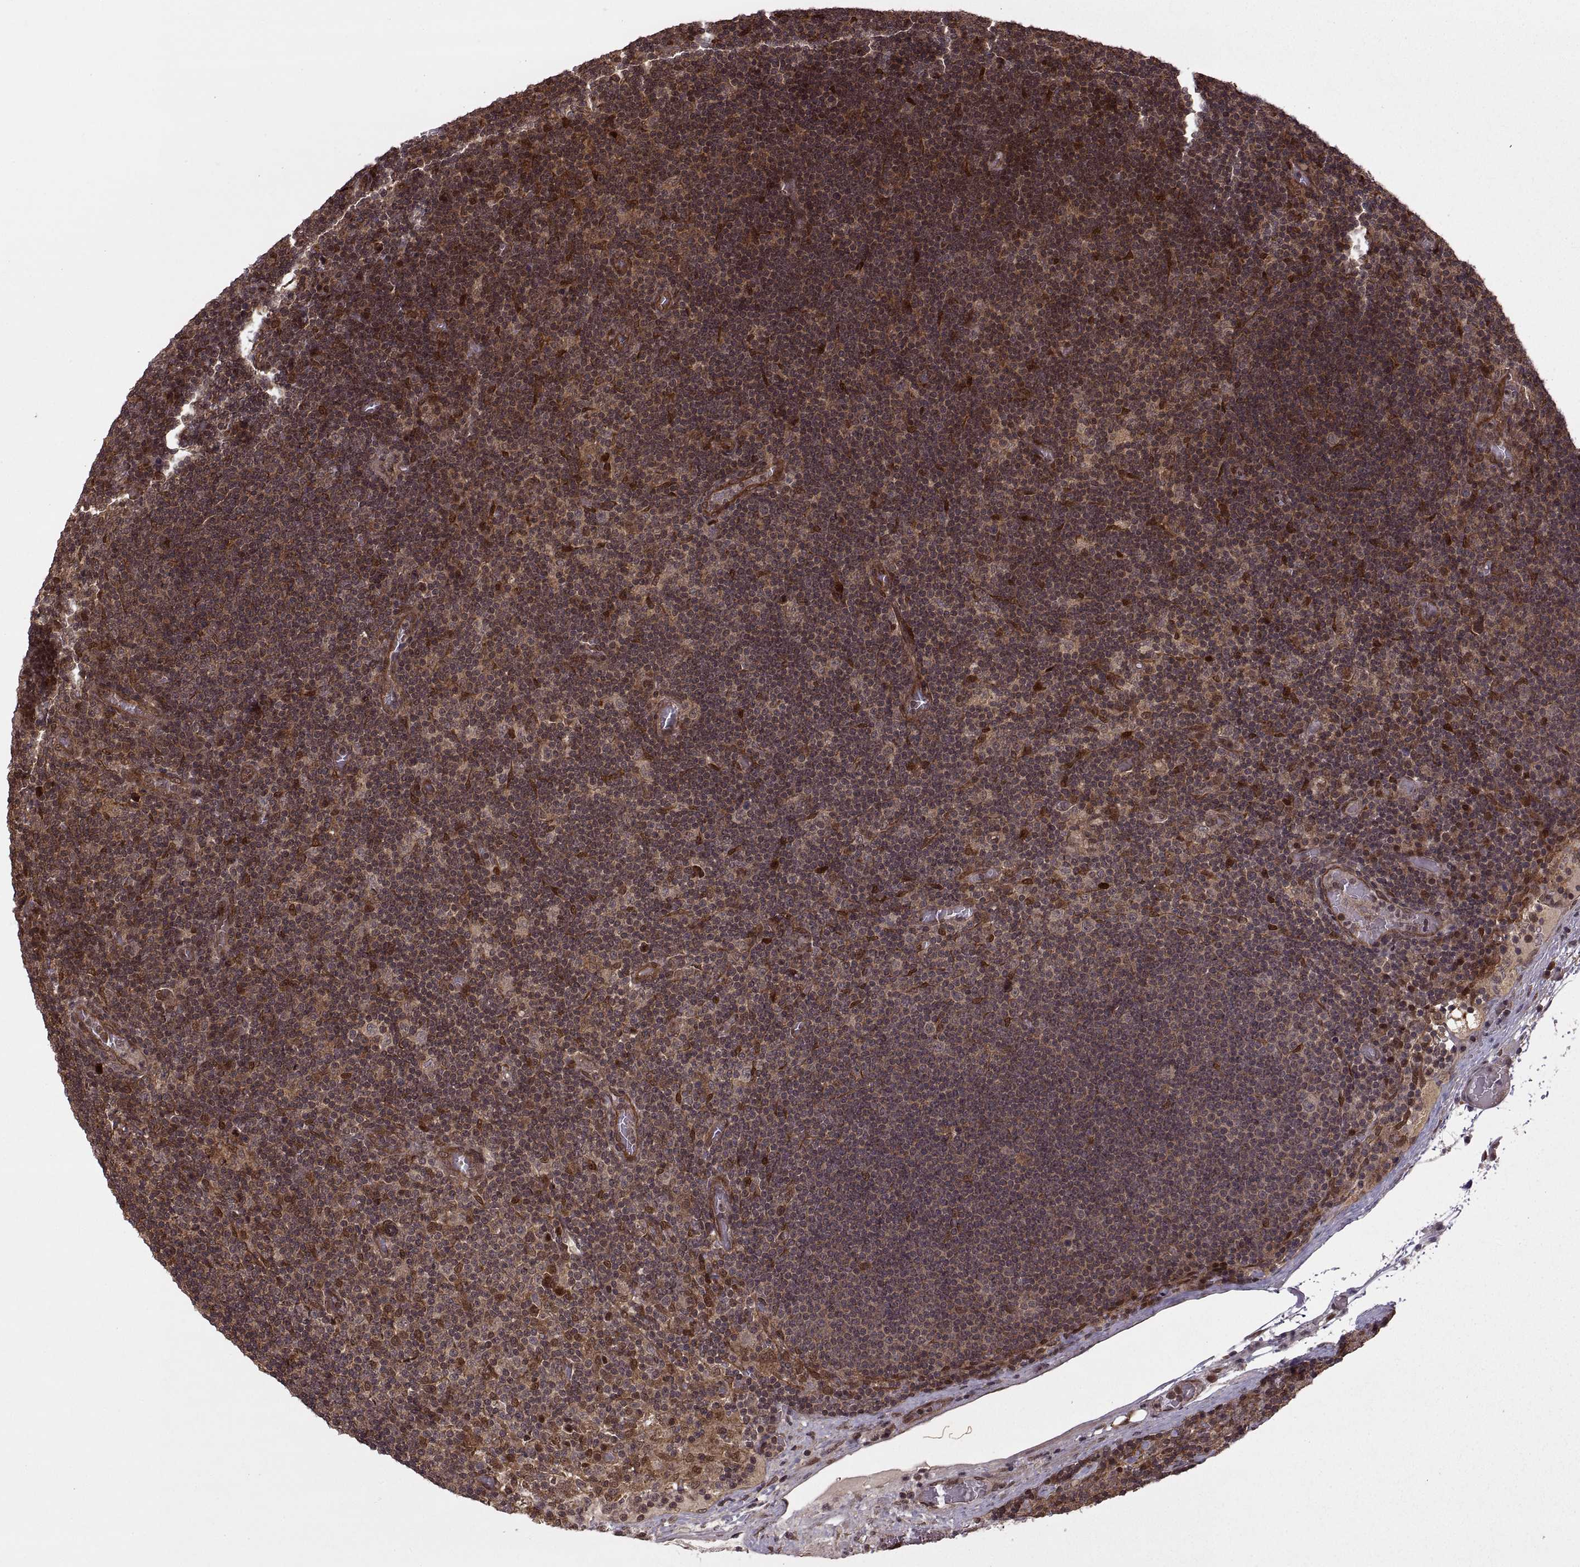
{"staining": {"intensity": "moderate", "quantity": ">75%", "location": "cytoplasmic/membranous,nuclear"}, "tissue": "lymph node", "cell_type": "Germinal center cells", "image_type": "normal", "snomed": [{"axis": "morphology", "description": "Normal tissue, NOS"}, {"axis": "topography", "description": "Lymph node"}], "caption": "Lymph node stained with a brown dye displays moderate cytoplasmic/membranous,nuclear positive expression in approximately >75% of germinal center cells.", "gene": "DEDD", "patient": {"sex": "male", "age": 63}}